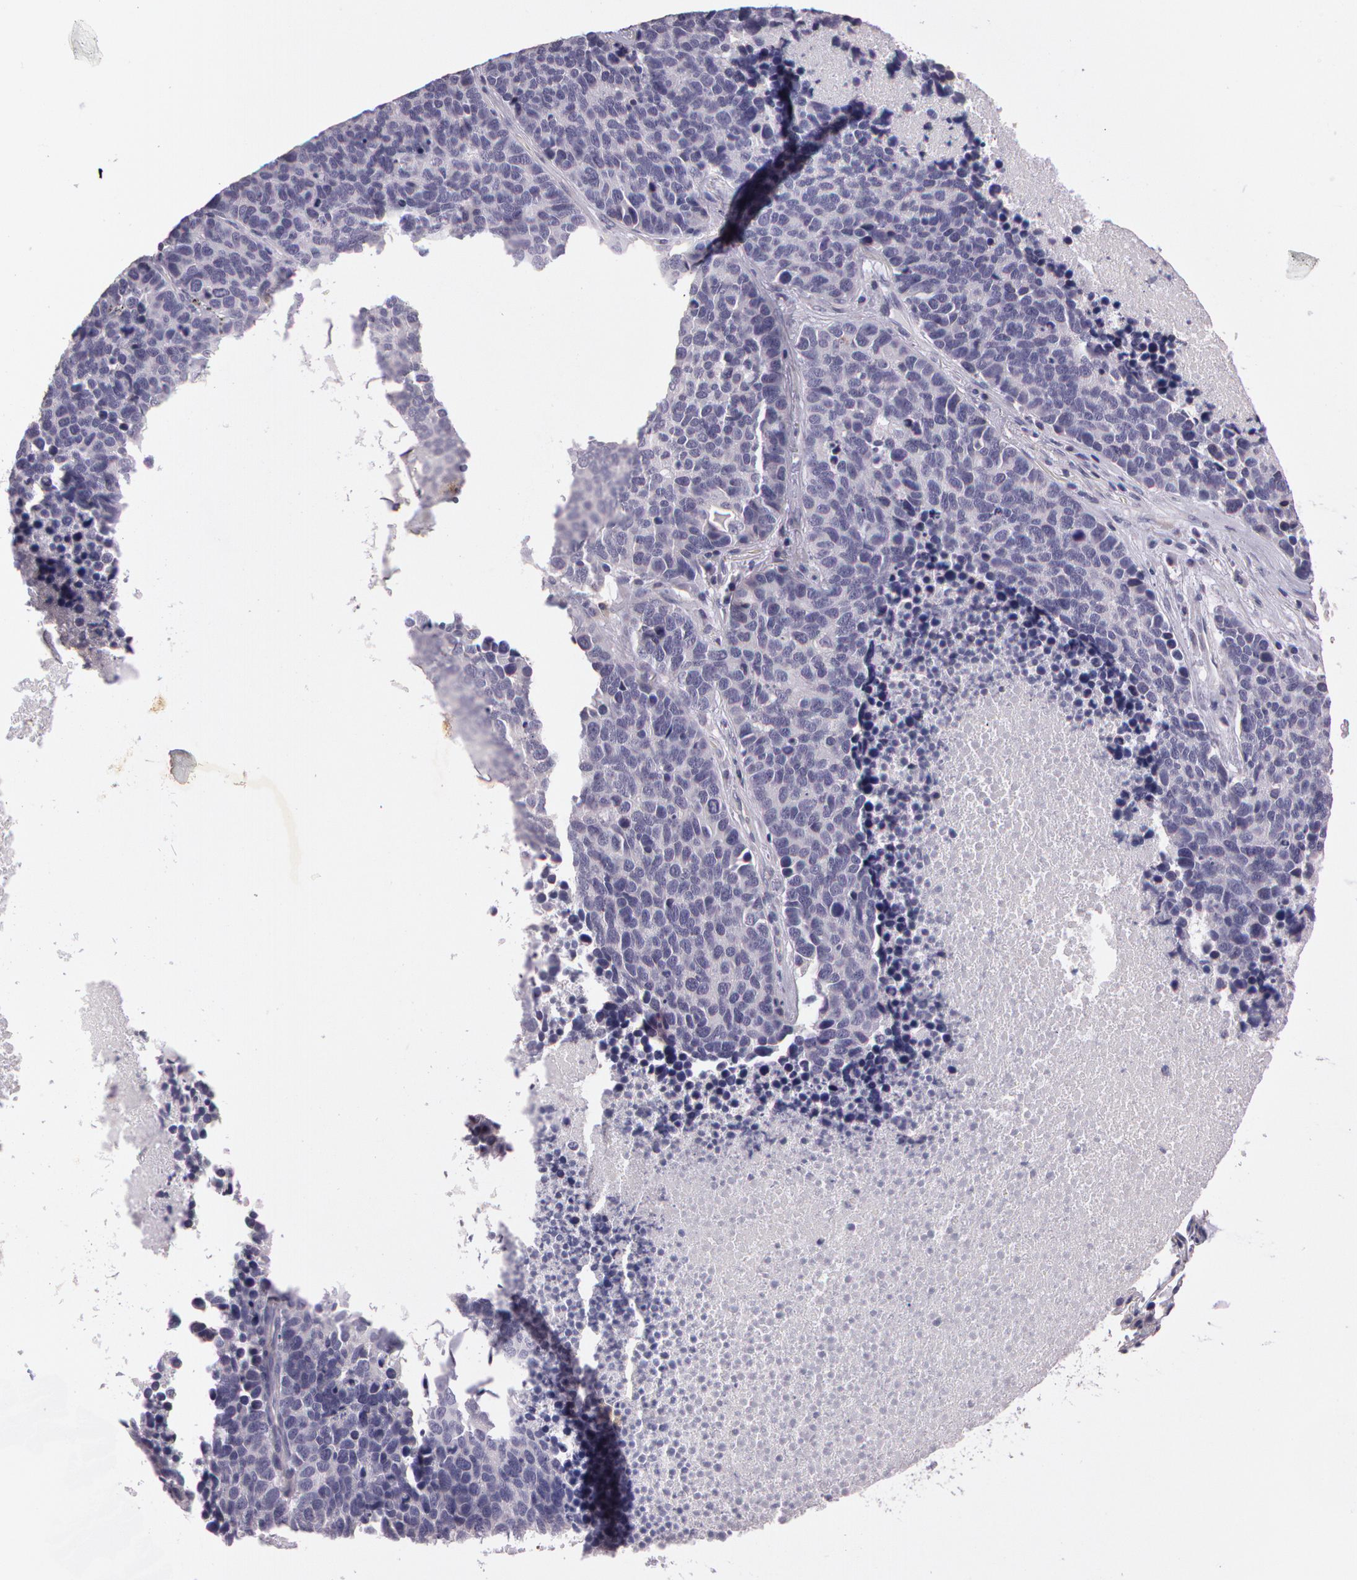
{"staining": {"intensity": "negative", "quantity": "none", "location": "none"}, "tissue": "lung cancer", "cell_type": "Tumor cells", "image_type": "cancer", "snomed": [{"axis": "morphology", "description": "Neoplasm, malignant, NOS"}, {"axis": "topography", "description": "Lung"}], "caption": "High power microscopy photomicrograph of an immunohistochemistry photomicrograph of neoplasm (malignant) (lung), revealing no significant positivity in tumor cells.", "gene": "G2E3", "patient": {"sex": "female", "age": 75}}